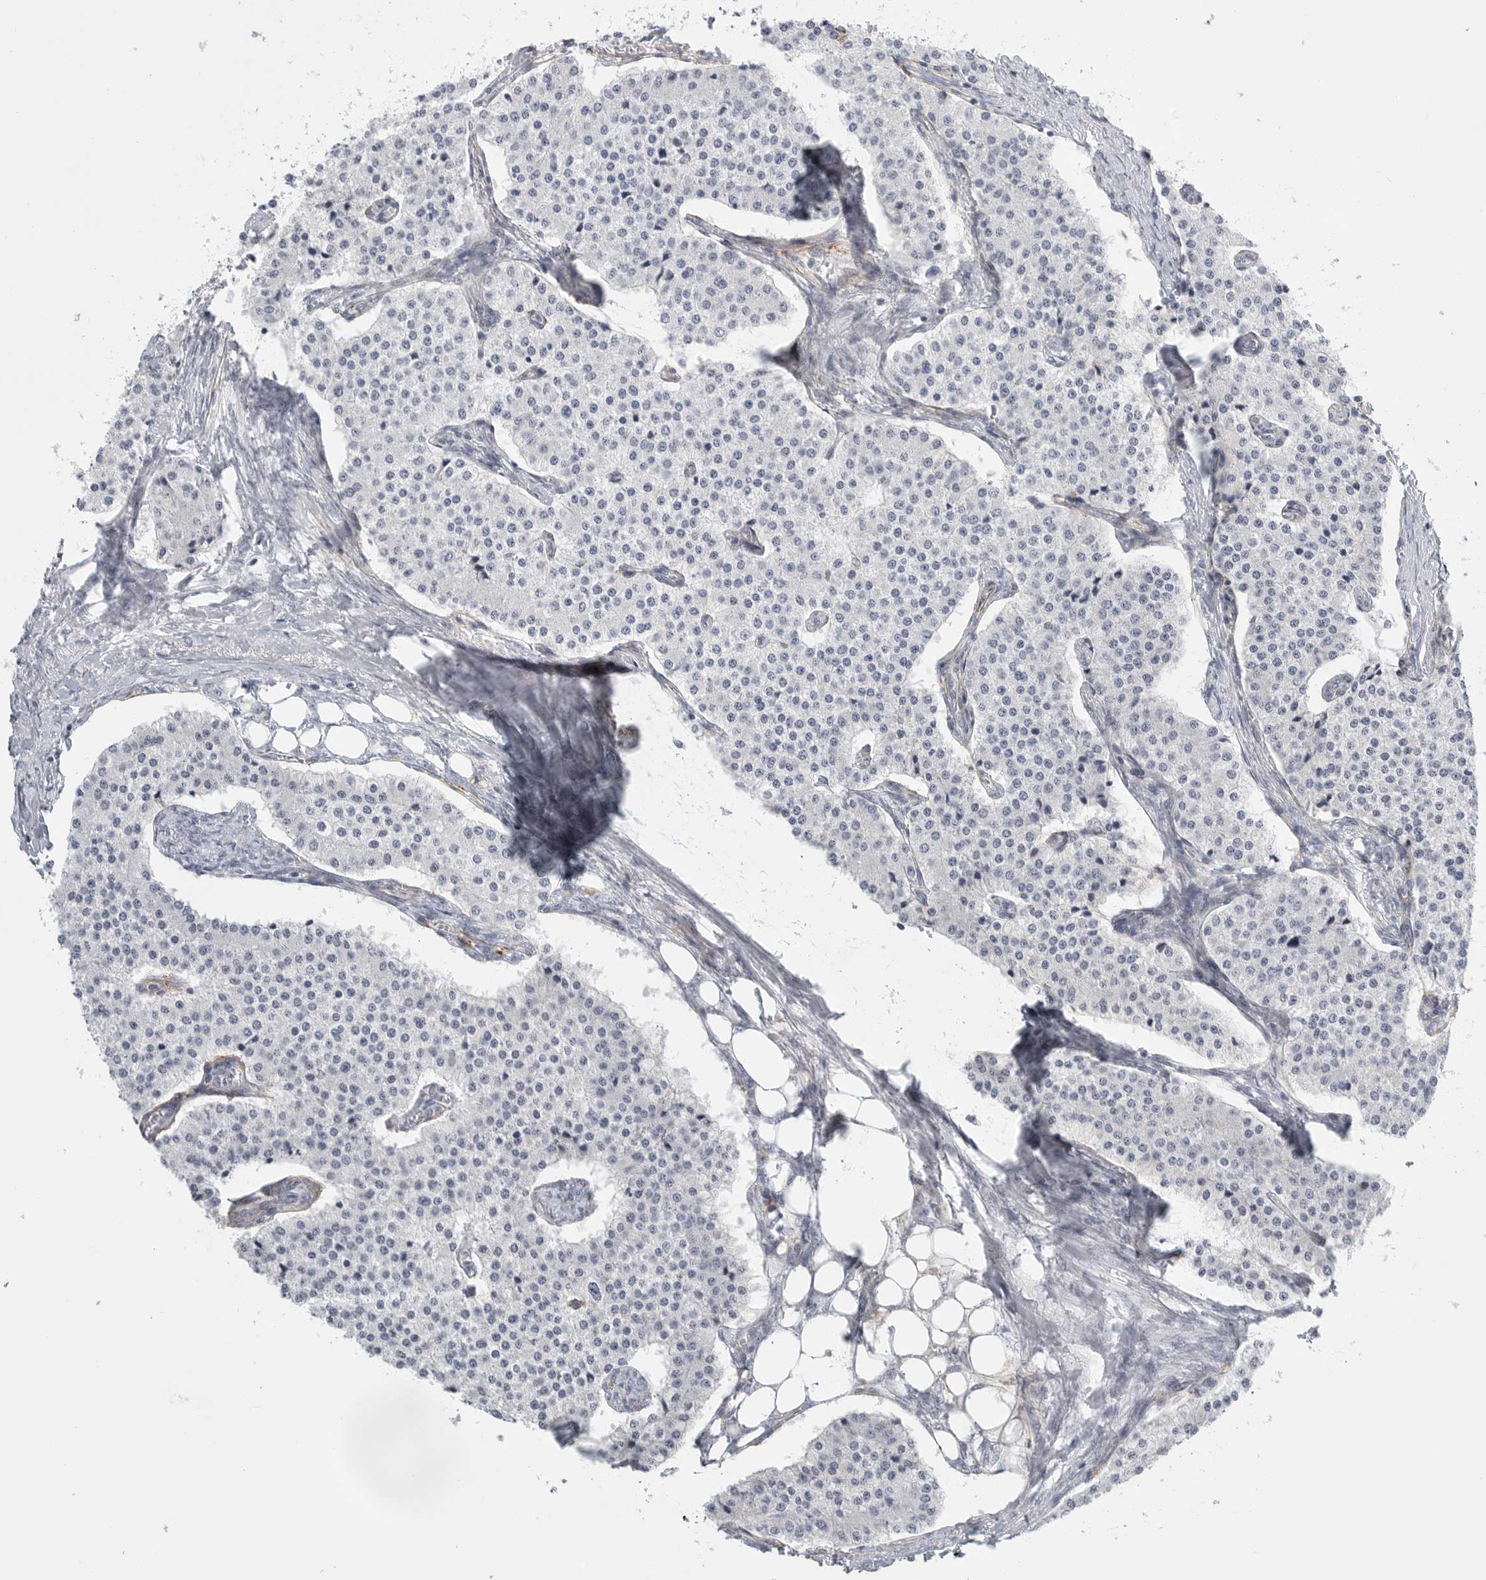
{"staining": {"intensity": "negative", "quantity": "none", "location": "none"}, "tissue": "carcinoid", "cell_type": "Tumor cells", "image_type": "cancer", "snomed": [{"axis": "morphology", "description": "Carcinoid, malignant, NOS"}, {"axis": "topography", "description": "Colon"}], "caption": "Tumor cells are negative for brown protein staining in carcinoid (malignant).", "gene": "TNR", "patient": {"sex": "female", "age": 52}}